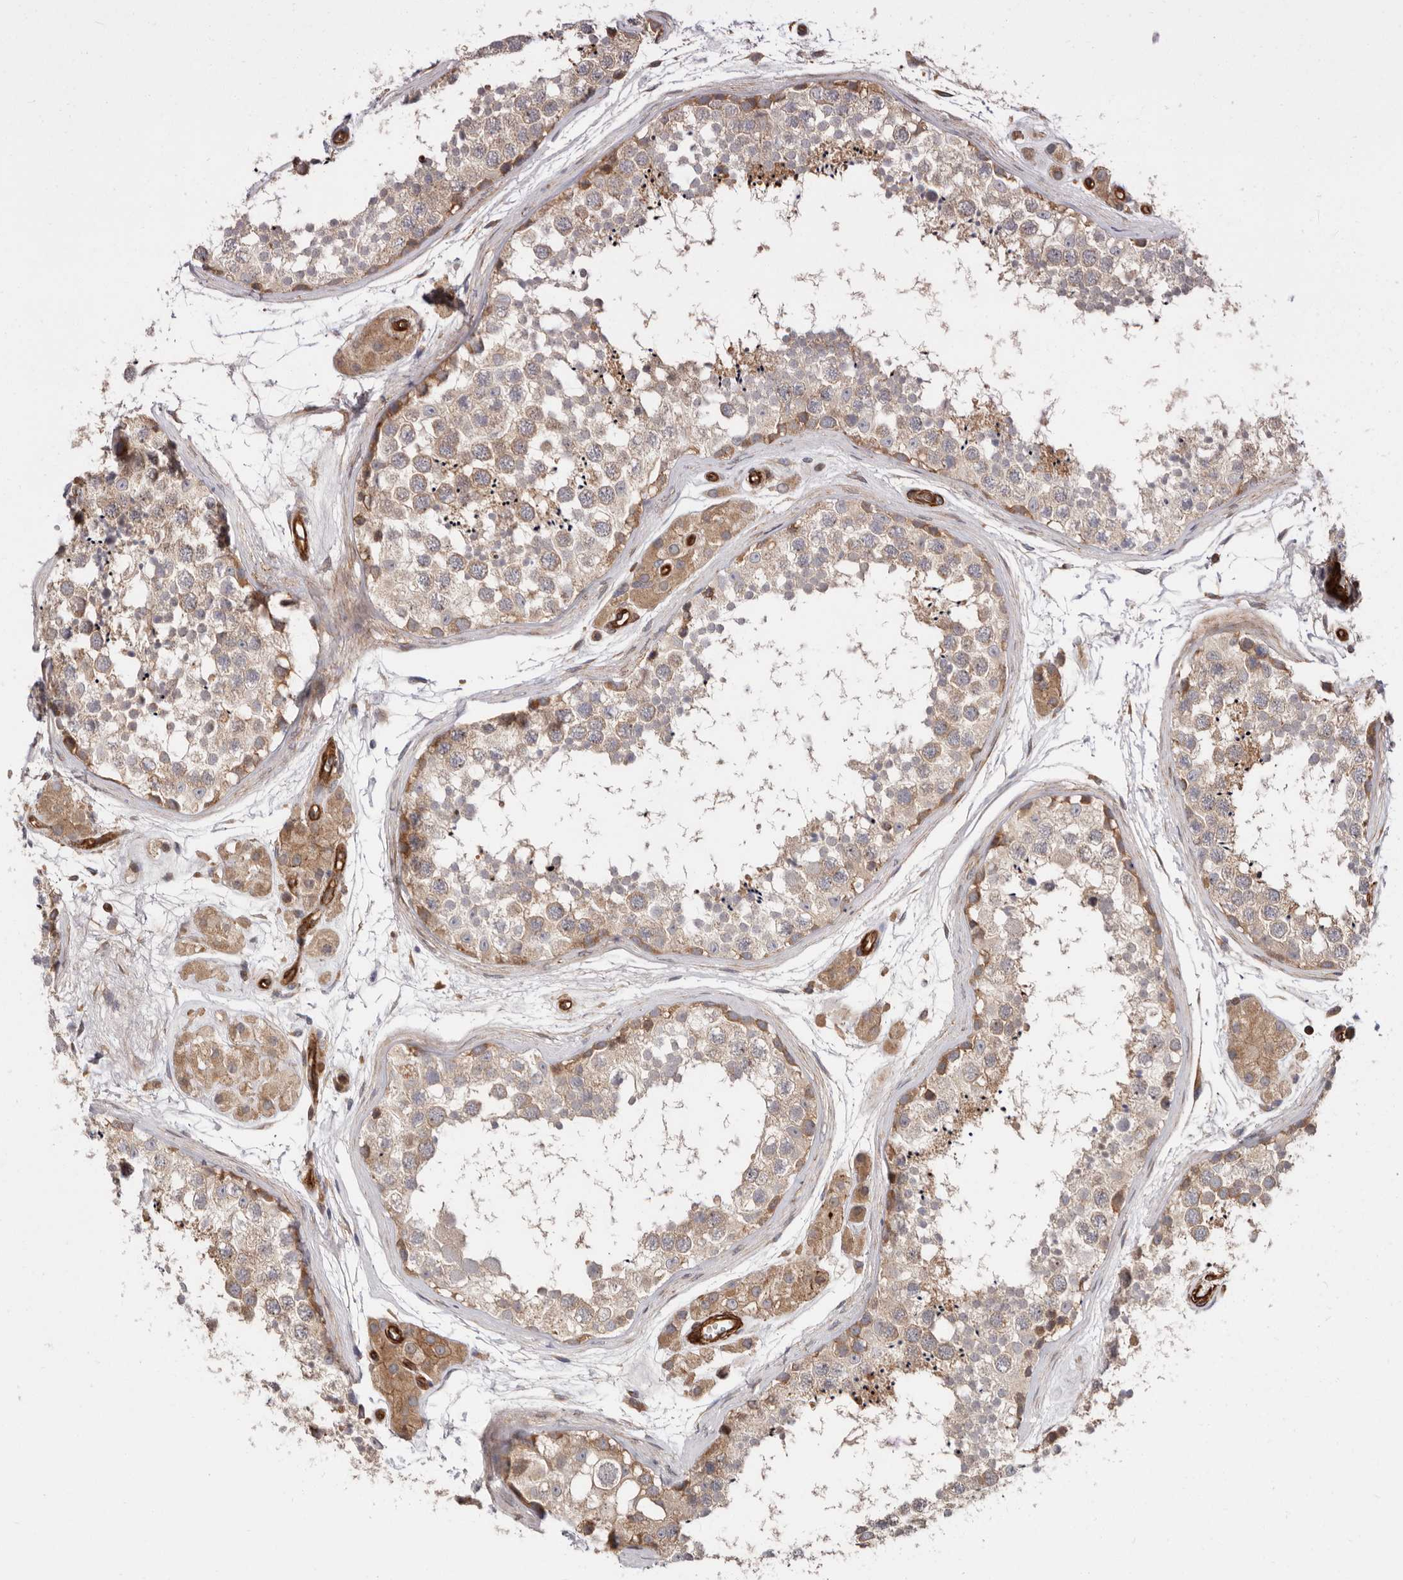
{"staining": {"intensity": "moderate", "quantity": "25%-75%", "location": "cytoplasmic/membranous"}, "tissue": "testis", "cell_type": "Cells in seminiferous ducts", "image_type": "normal", "snomed": [{"axis": "morphology", "description": "Normal tissue, NOS"}, {"axis": "topography", "description": "Testis"}], "caption": "The photomicrograph reveals staining of unremarkable testis, revealing moderate cytoplasmic/membranous protein staining (brown color) within cells in seminiferous ducts. The protein is stained brown, and the nuclei are stained in blue (DAB IHC with brightfield microscopy, high magnification).", "gene": "TMC7", "patient": {"sex": "male", "age": 56}}